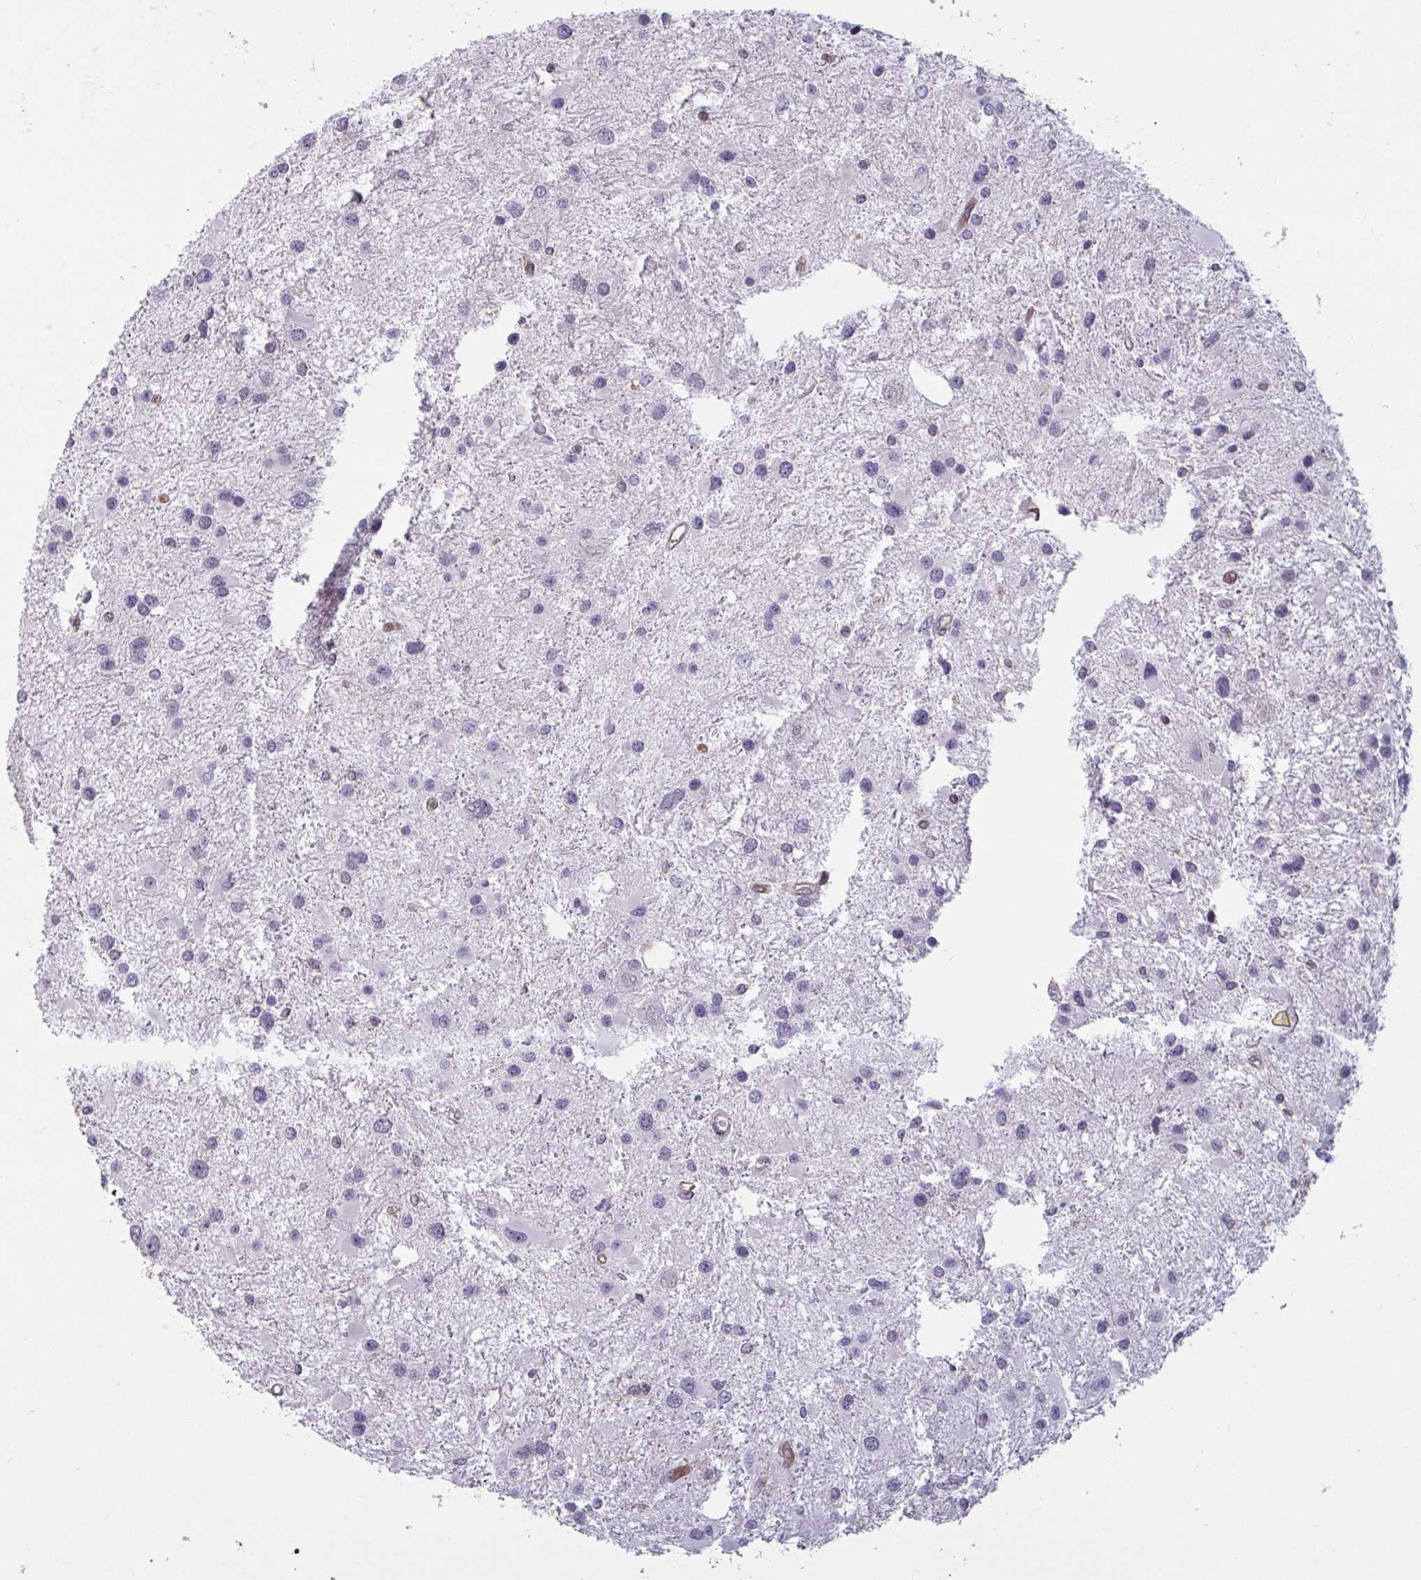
{"staining": {"intensity": "negative", "quantity": "none", "location": "none"}, "tissue": "glioma", "cell_type": "Tumor cells", "image_type": "cancer", "snomed": [{"axis": "morphology", "description": "Glioma, malignant, Low grade"}, {"axis": "topography", "description": "Brain"}], "caption": "This is a micrograph of IHC staining of malignant glioma (low-grade), which shows no positivity in tumor cells. The staining was performed using DAB (3,3'-diaminobenzidine) to visualize the protein expression in brown, while the nuclei were stained in blue with hematoxylin (Magnification: 20x).", "gene": "TBC1D4", "patient": {"sex": "female", "age": 32}}